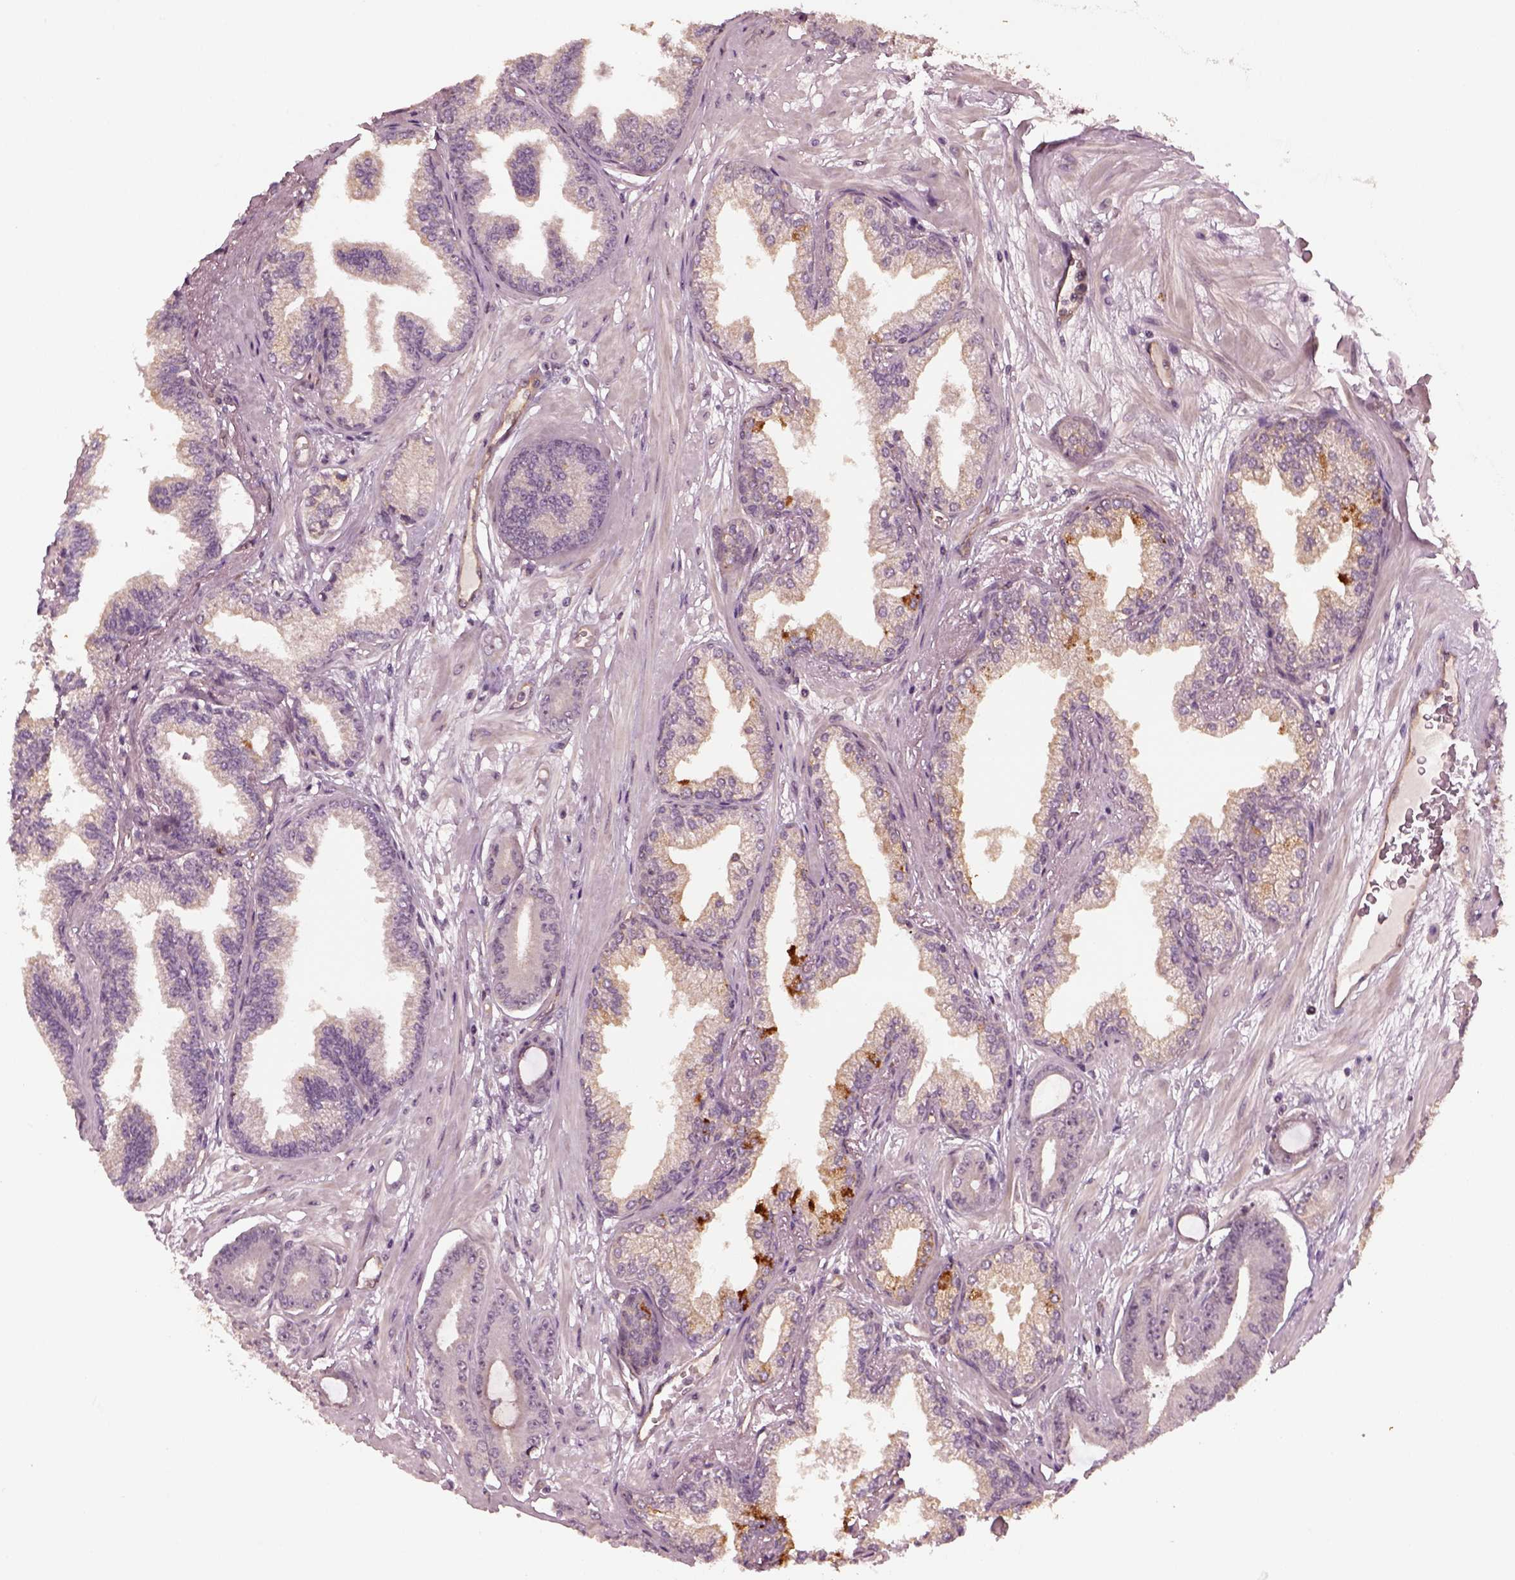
{"staining": {"intensity": "negative", "quantity": "none", "location": "none"}, "tissue": "prostate cancer", "cell_type": "Tumor cells", "image_type": "cancer", "snomed": [{"axis": "morphology", "description": "Adenocarcinoma, Low grade"}, {"axis": "topography", "description": "Prostate"}], "caption": "Immunohistochemistry (IHC) histopathology image of human prostate cancer stained for a protein (brown), which shows no positivity in tumor cells.", "gene": "GNRH1", "patient": {"sex": "male", "age": 64}}